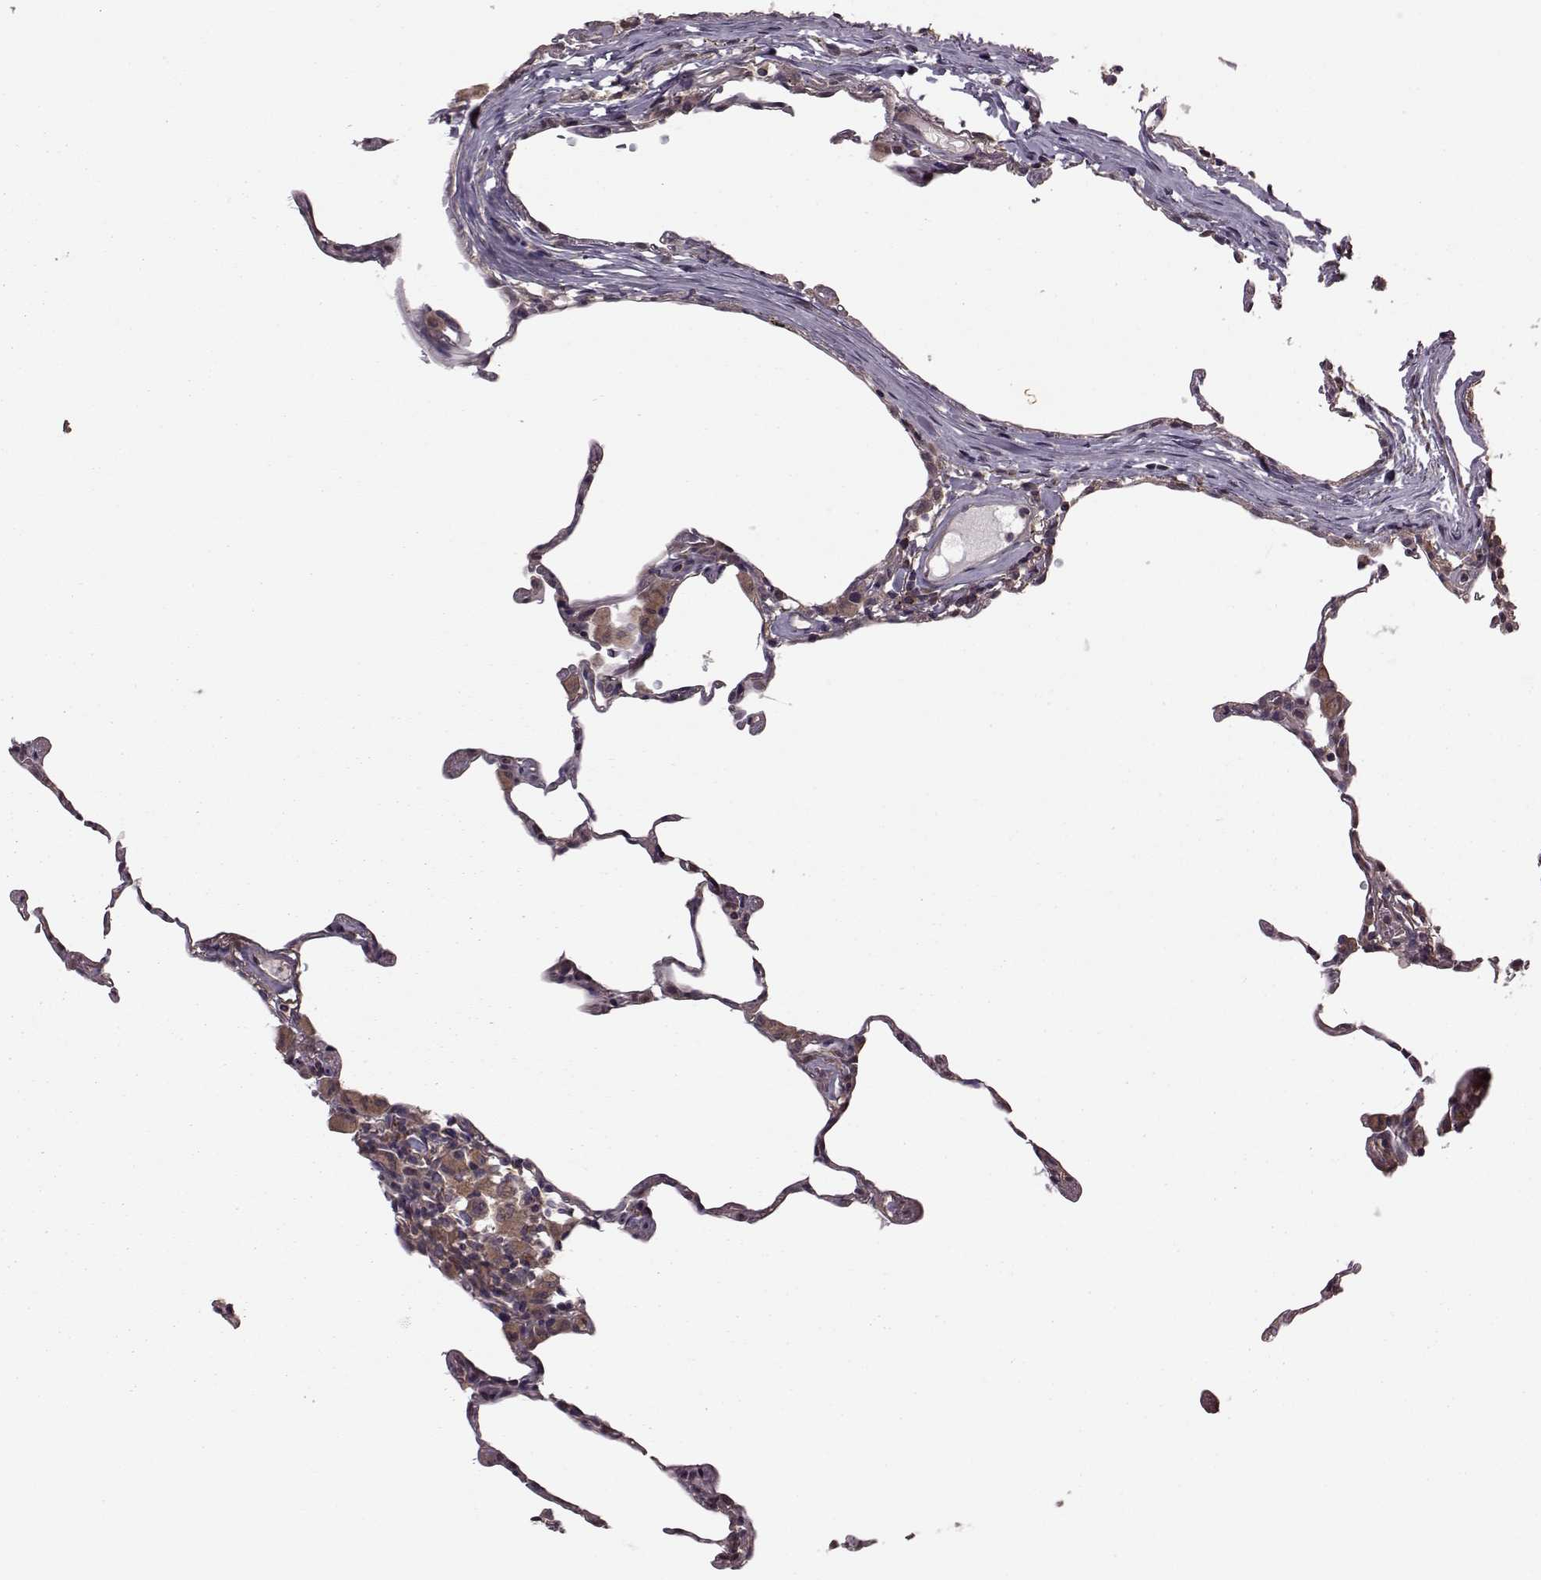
{"staining": {"intensity": "negative", "quantity": "none", "location": "none"}, "tissue": "lung", "cell_type": "Alveolar cells", "image_type": "normal", "snomed": [{"axis": "morphology", "description": "Normal tissue, NOS"}, {"axis": "topography", "description": "Lung"}], "caption": "Lung was stained to show a protein in brown. There is no significant staining in alveolar cells. Brightfield microscopy of IHC stained with DAB (brown) and hematoxylin (blue), captured at high magnification.", "gene": "FNIP2", "patient": {"sex": "female", "age": 57}}